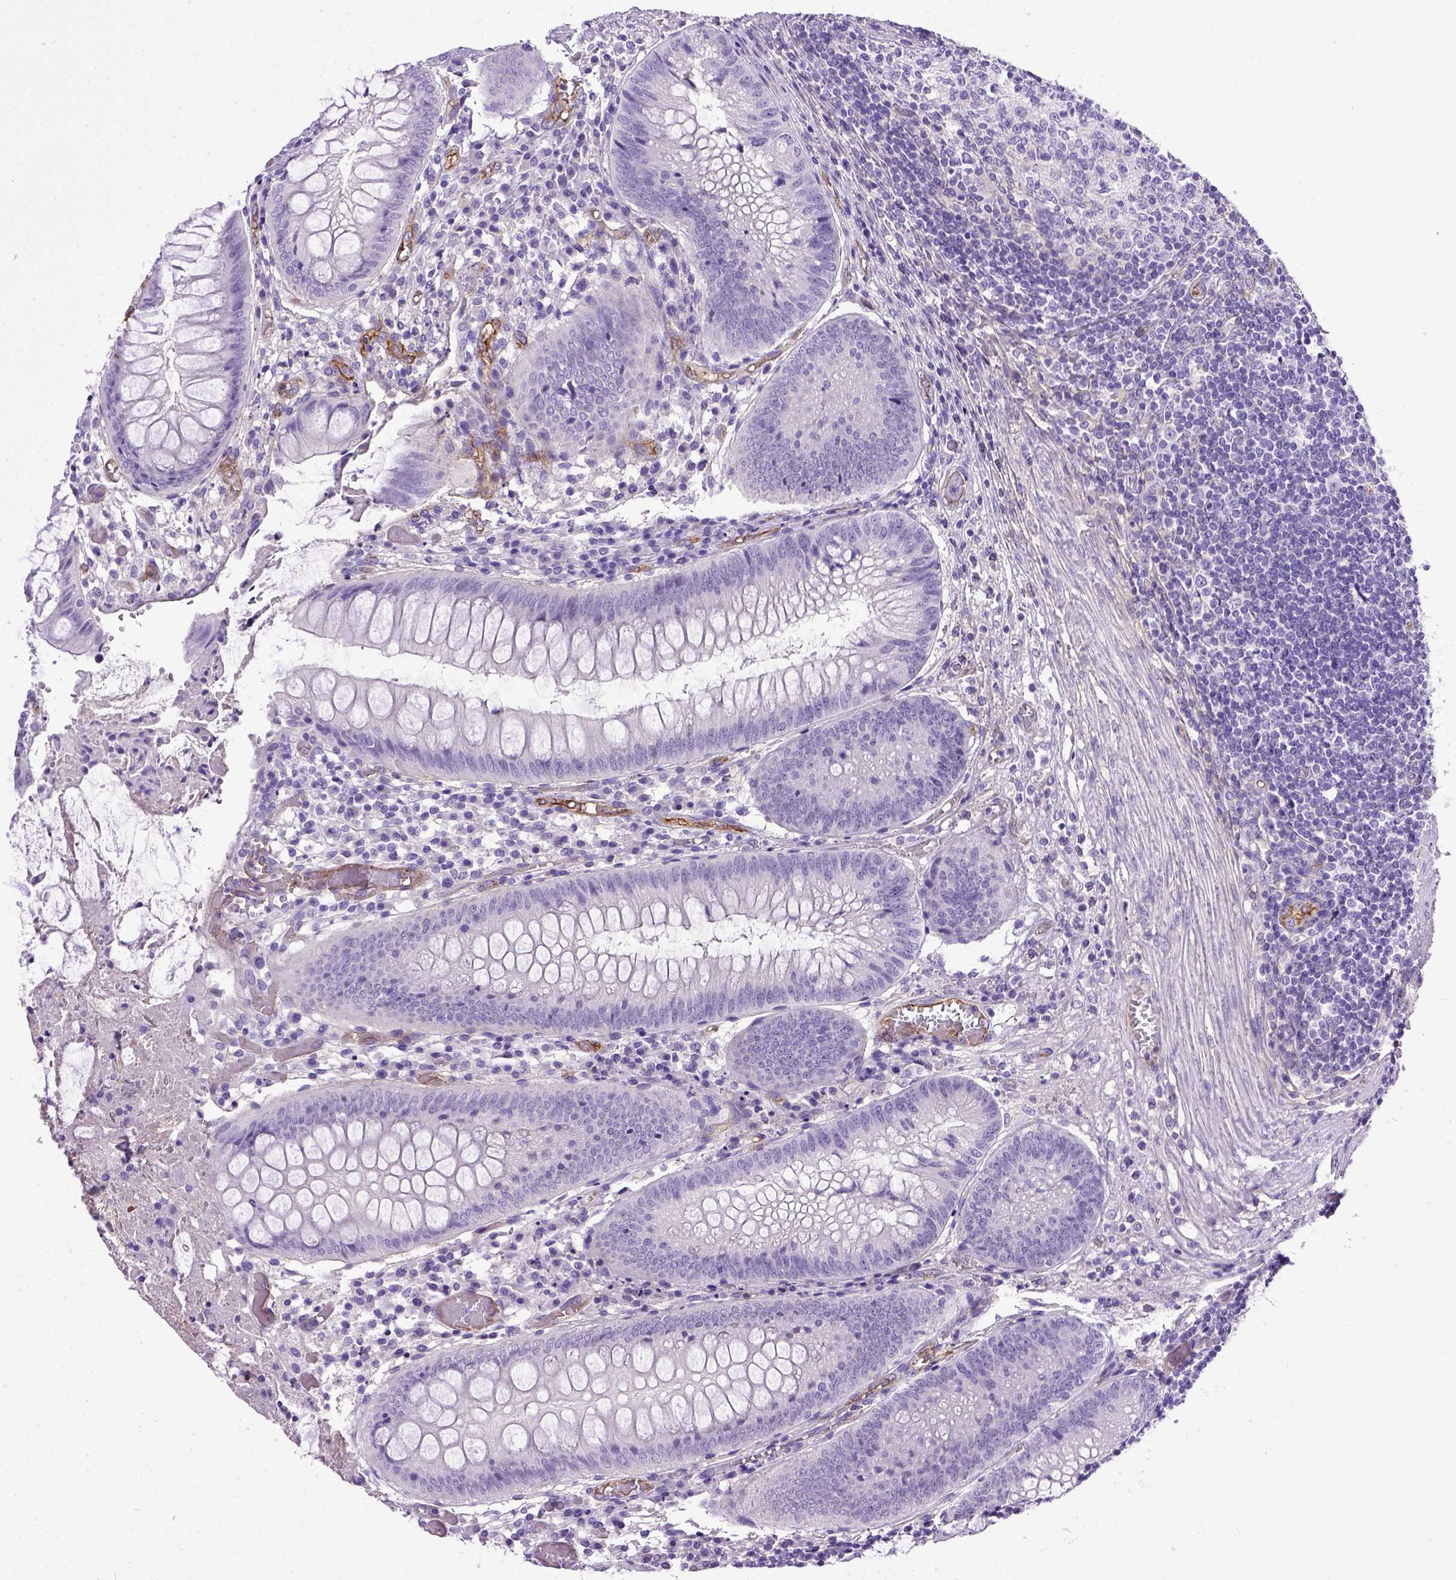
{"staining": {"intensity": "negative", "quantity": "none", "location": "none"}, "tissue": "appendix", "cell_type": "Glandular cells", "image_type": "normal", "snomed": [{"axis": "morphology", "description": "Normal tissue, NOS"}, {"axis": "morphology", "description": "Inflammation, NOS"}, {"axis": "topography", "description": "Appendix"}], "caption": "Human appendix stained for a protein using immunohistochemistry (IHC) demonstrates no expression in glandular cells.", "gene": "ENG", "patient": {"sex": "male", "age": 16}}